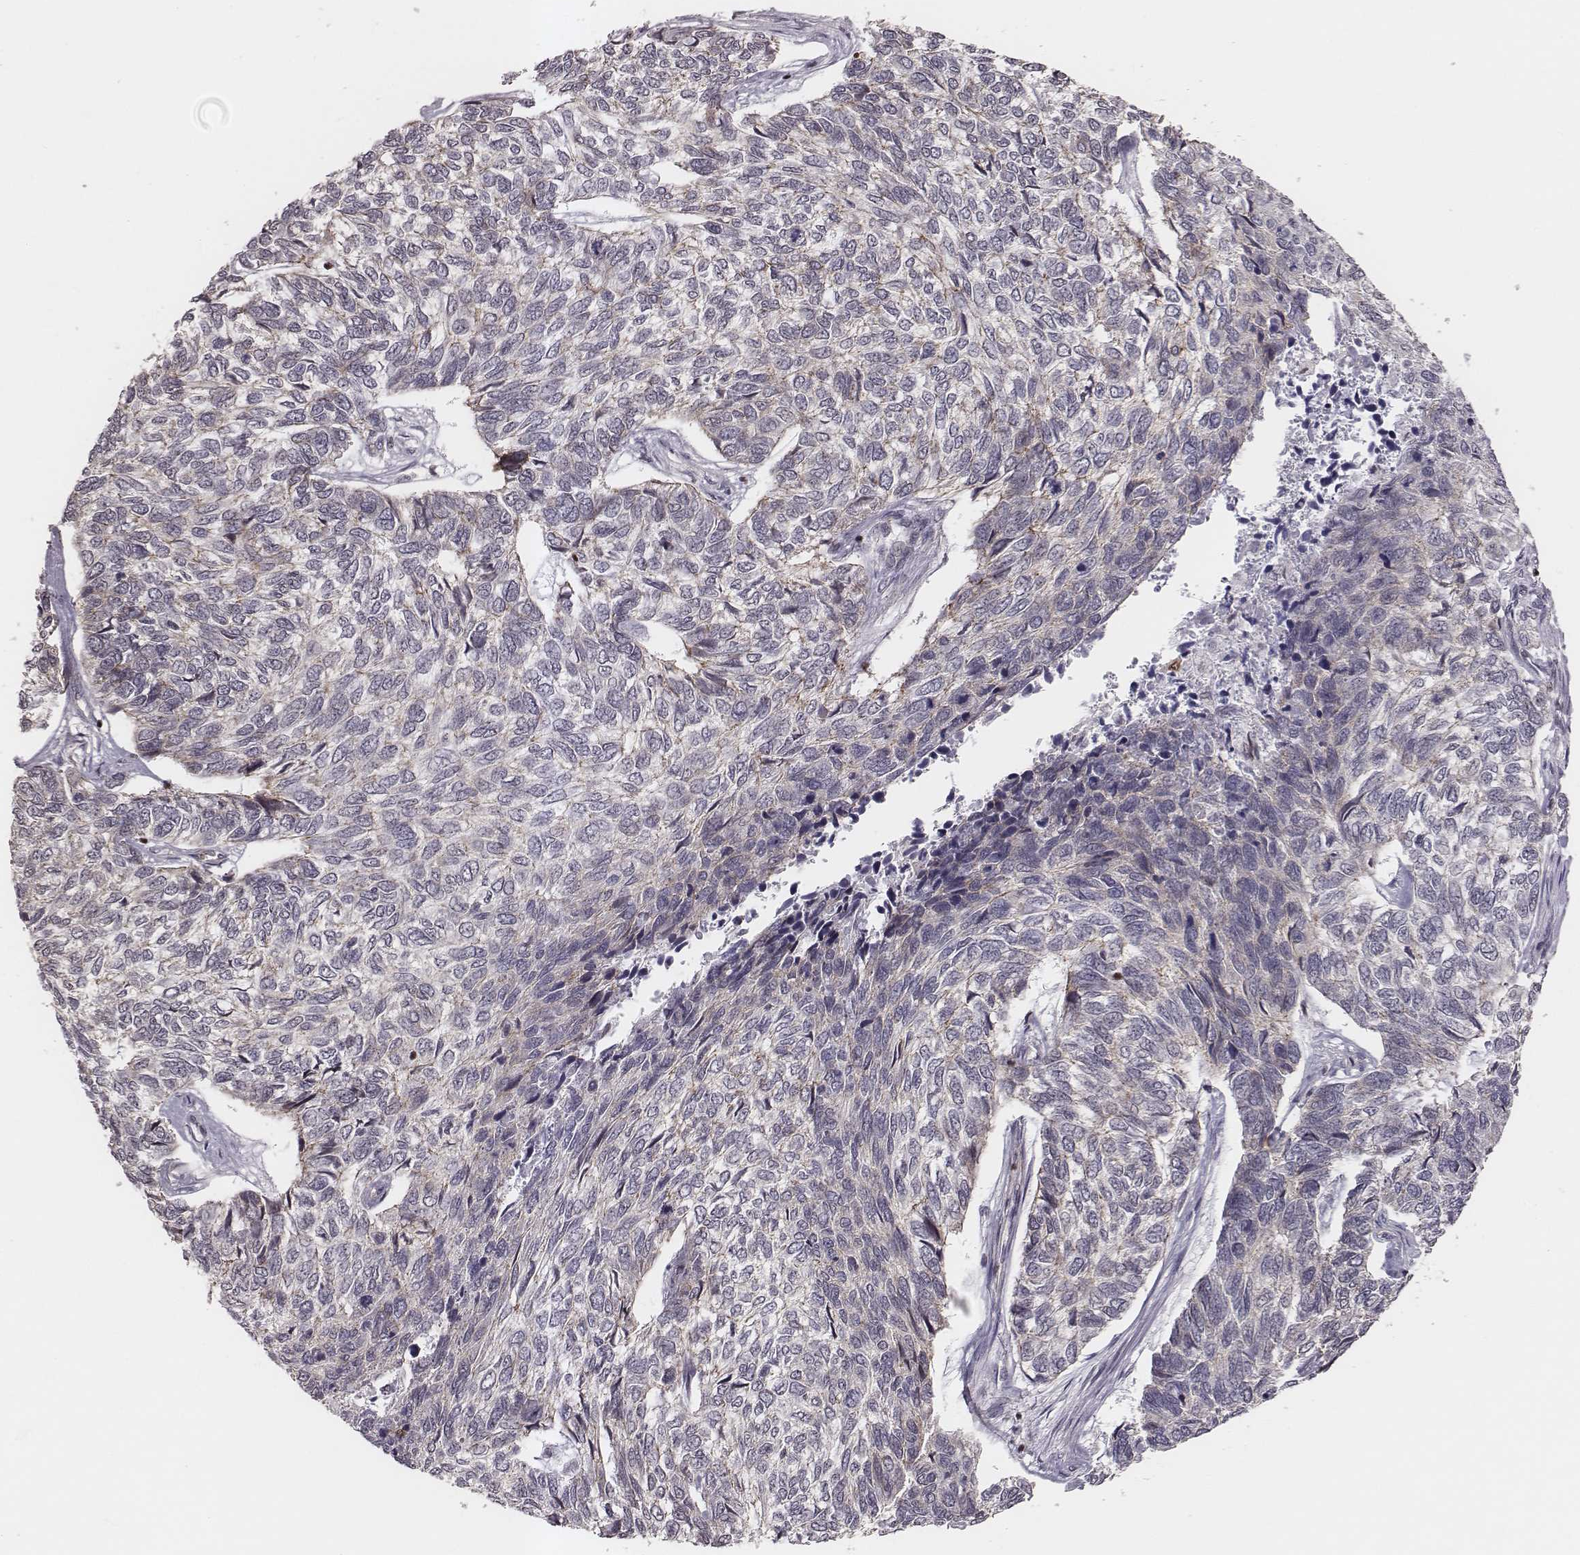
{"staining": {"intensity": "negative", "quantity": "none", "location": "none"}, "tissue": "skin cancer", "cell_type": "Tumor cells", "image_type": "cancer", "snomed": [{"axis": "morphology", "description": "Basal cell carcinoma"}, {"axis": "topography", "description": "Skin"}], "caption": "Immunohistochemical staining of skin basal cell carcinoma exhibits no significant staining in tumor cells.", "gene": "WDR59", "patient": {"sex": "female", "age": 65}}